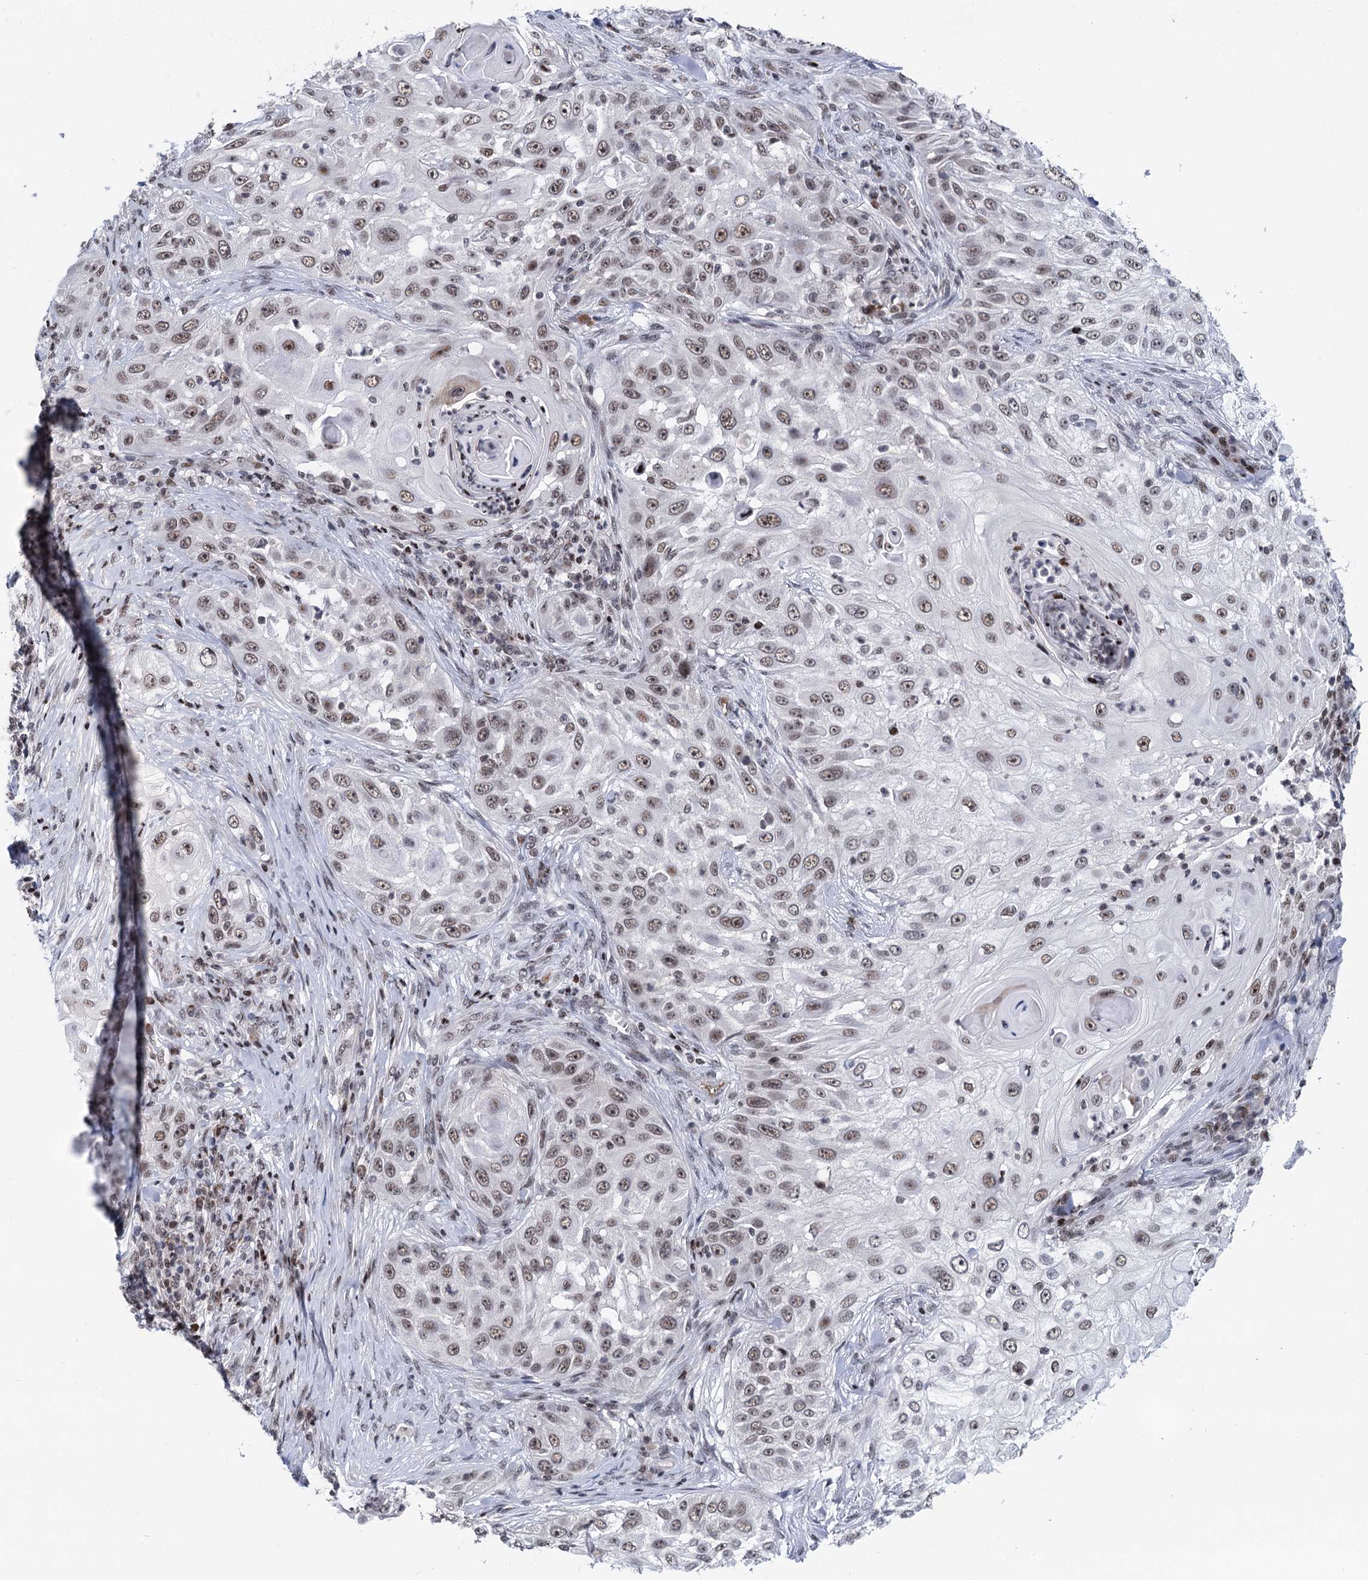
{"staining": {"intensity": "weak", "quantity": ">75%", "location": "nuclear"}, "tissue": "skin cancer", "cell_type": "Tumor cells", "image_type": "cancer", "snomed": [{"axis": "morphology", "description": "Squamous cell carcinoma, NOS"}, {"axis": "topography", "description": "Skin"}], "caption": "DAB immunohistochemical staining of human skin squamous cell carcinoma reveals weak nuclear protein positivity in approximately >75% of tumor cells.", "gene": "ZCCHC10", "patient": {"sex": "female", "age": 44}}